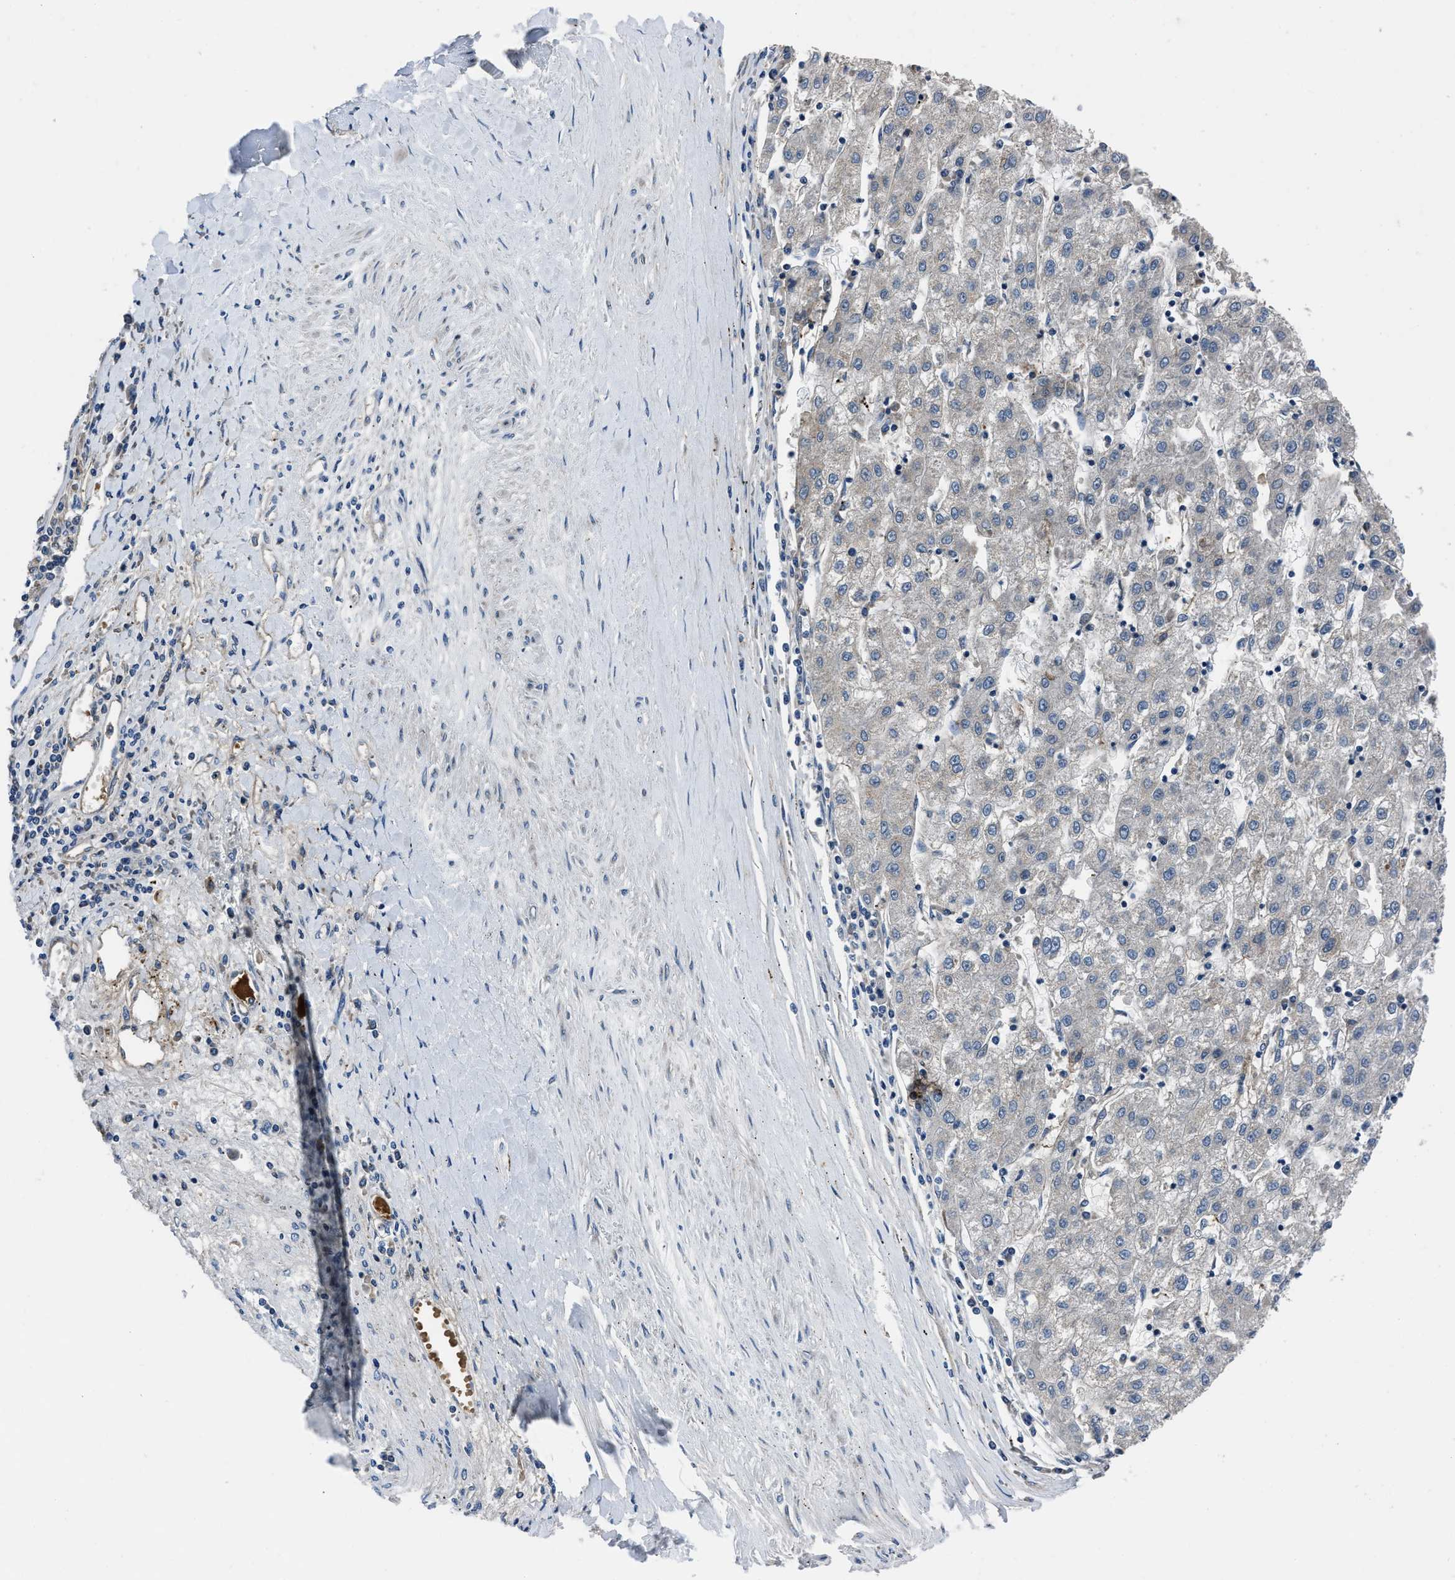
{"staining": {"intensity": "negative", "quantity": "none", "location": "none"}, "tissue": "liver cancer", "cell_type": "Tumor cells", "image_type": "cancer", "snomed": [{"axis": "morphology", "description": "Carcinoma, Hepatocellular, NOS"}, {"axis": "topography", "description": "Liver"}], "caption": "Immunohistochemistry (IHC) photomicrograph of human liver hepatocellular carcinoma stained for a protein (brown), which demonstrates no staining in tumor cells. (Brightfield microscopy of DAB immunohistochemistry (IHC) at high magnification).", "gene": "ERC1", "patient": {"sex": "male", "age": 72}}